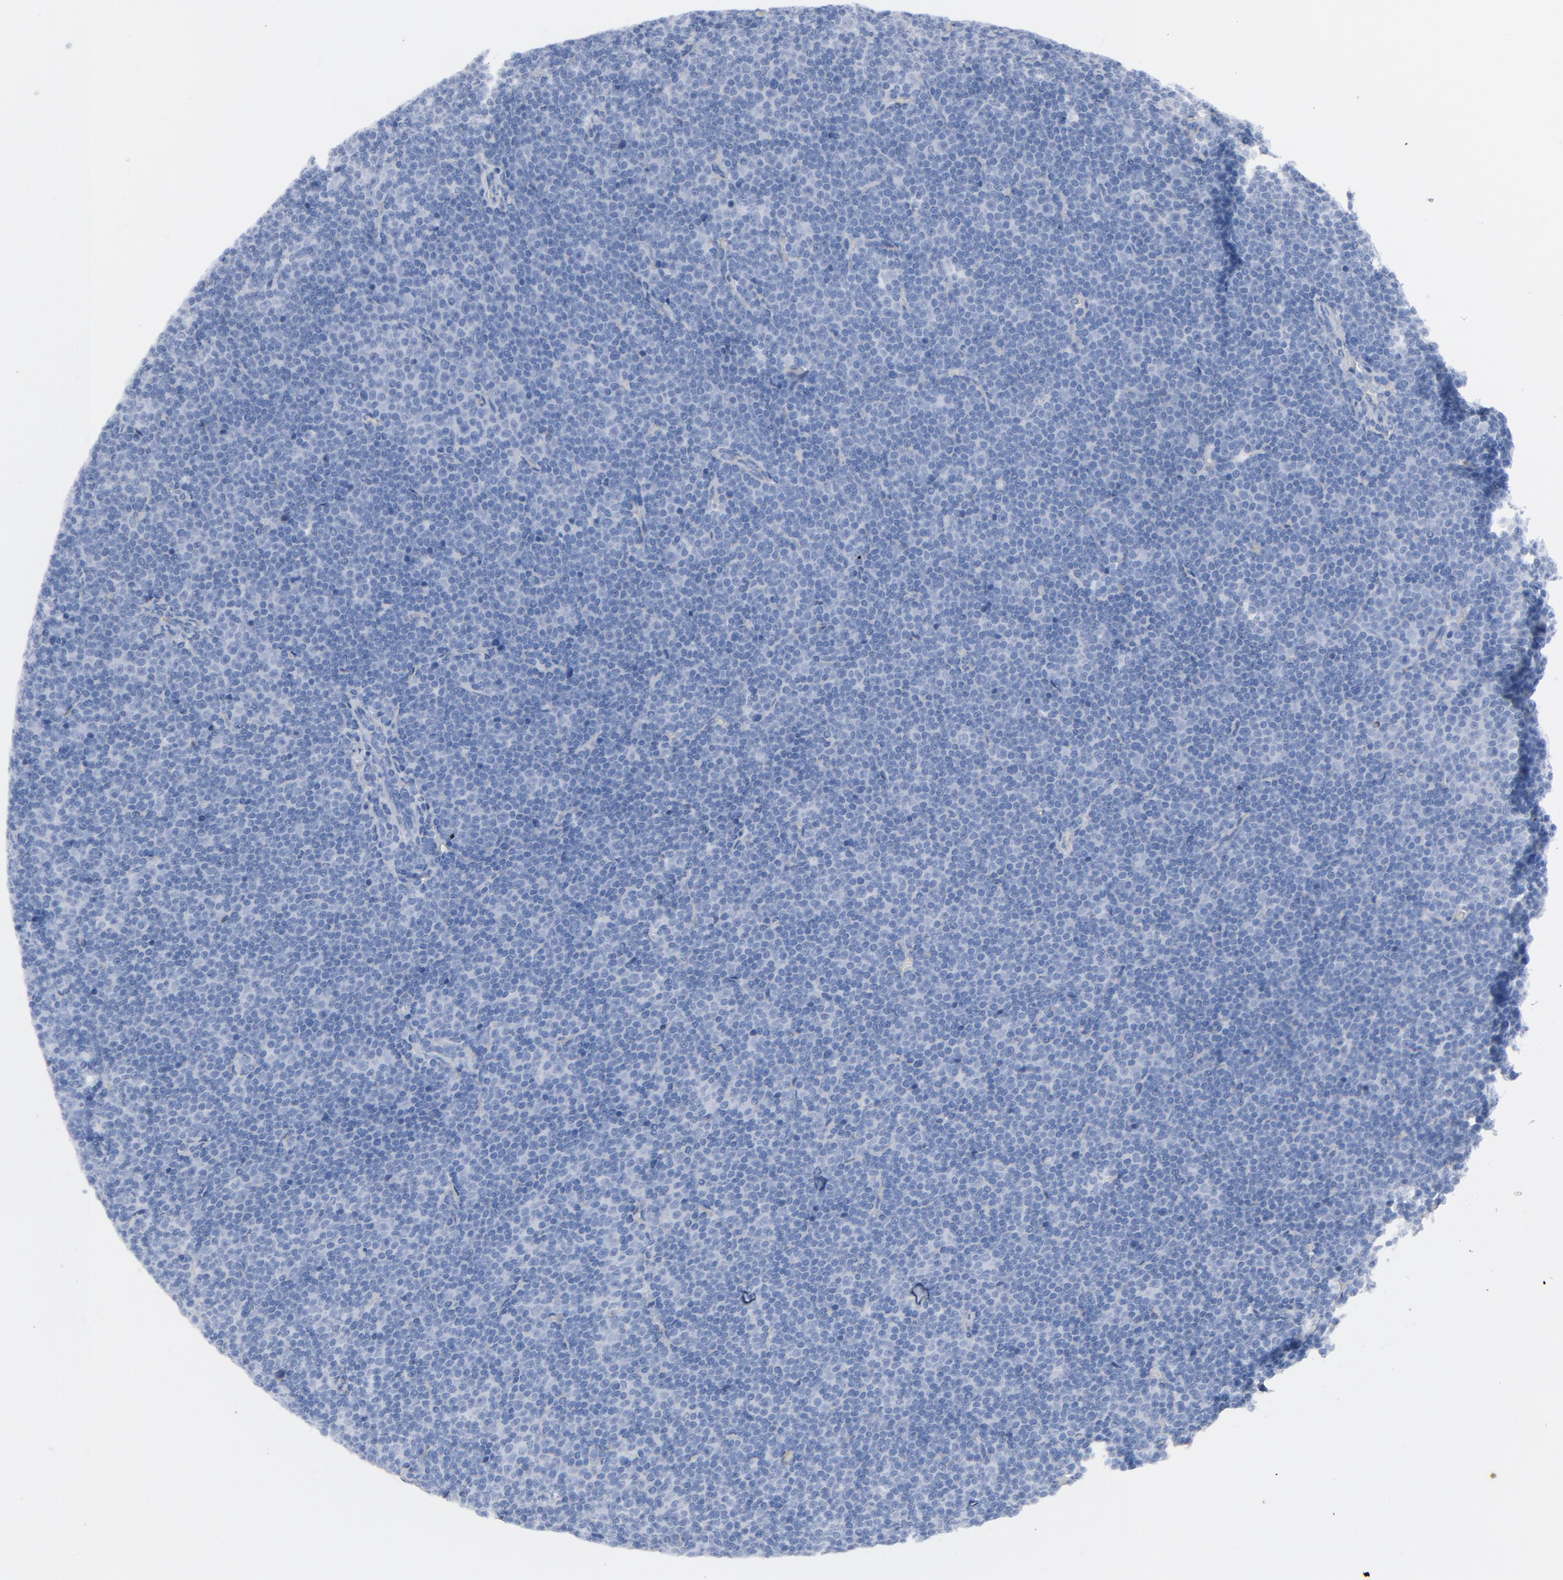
{"staining": {"intensity": "negative", "quantity": "none", "location": "none"}, "tissue": "lymphoma", "cell_type": "Tumor cells", "image_type": "cancer", "snomed": [{"axis": "morphology", "description": "Malignant lymphoma, non-Hodgkin's type, Low grade"}, {"axis": "topography", "description": "Lymph node"}], "caption": "Immunohistochemistry histopathology image of neoplastic tissue: low-grade malignant lymphoma, non-Hodgkin's type stained with DAB (3,3'-diaminobenzidine) reveals no significant protein positivity in tumor cells.", "gene": "C14orf119", "patient": {"sex": "female", "age": 67}}